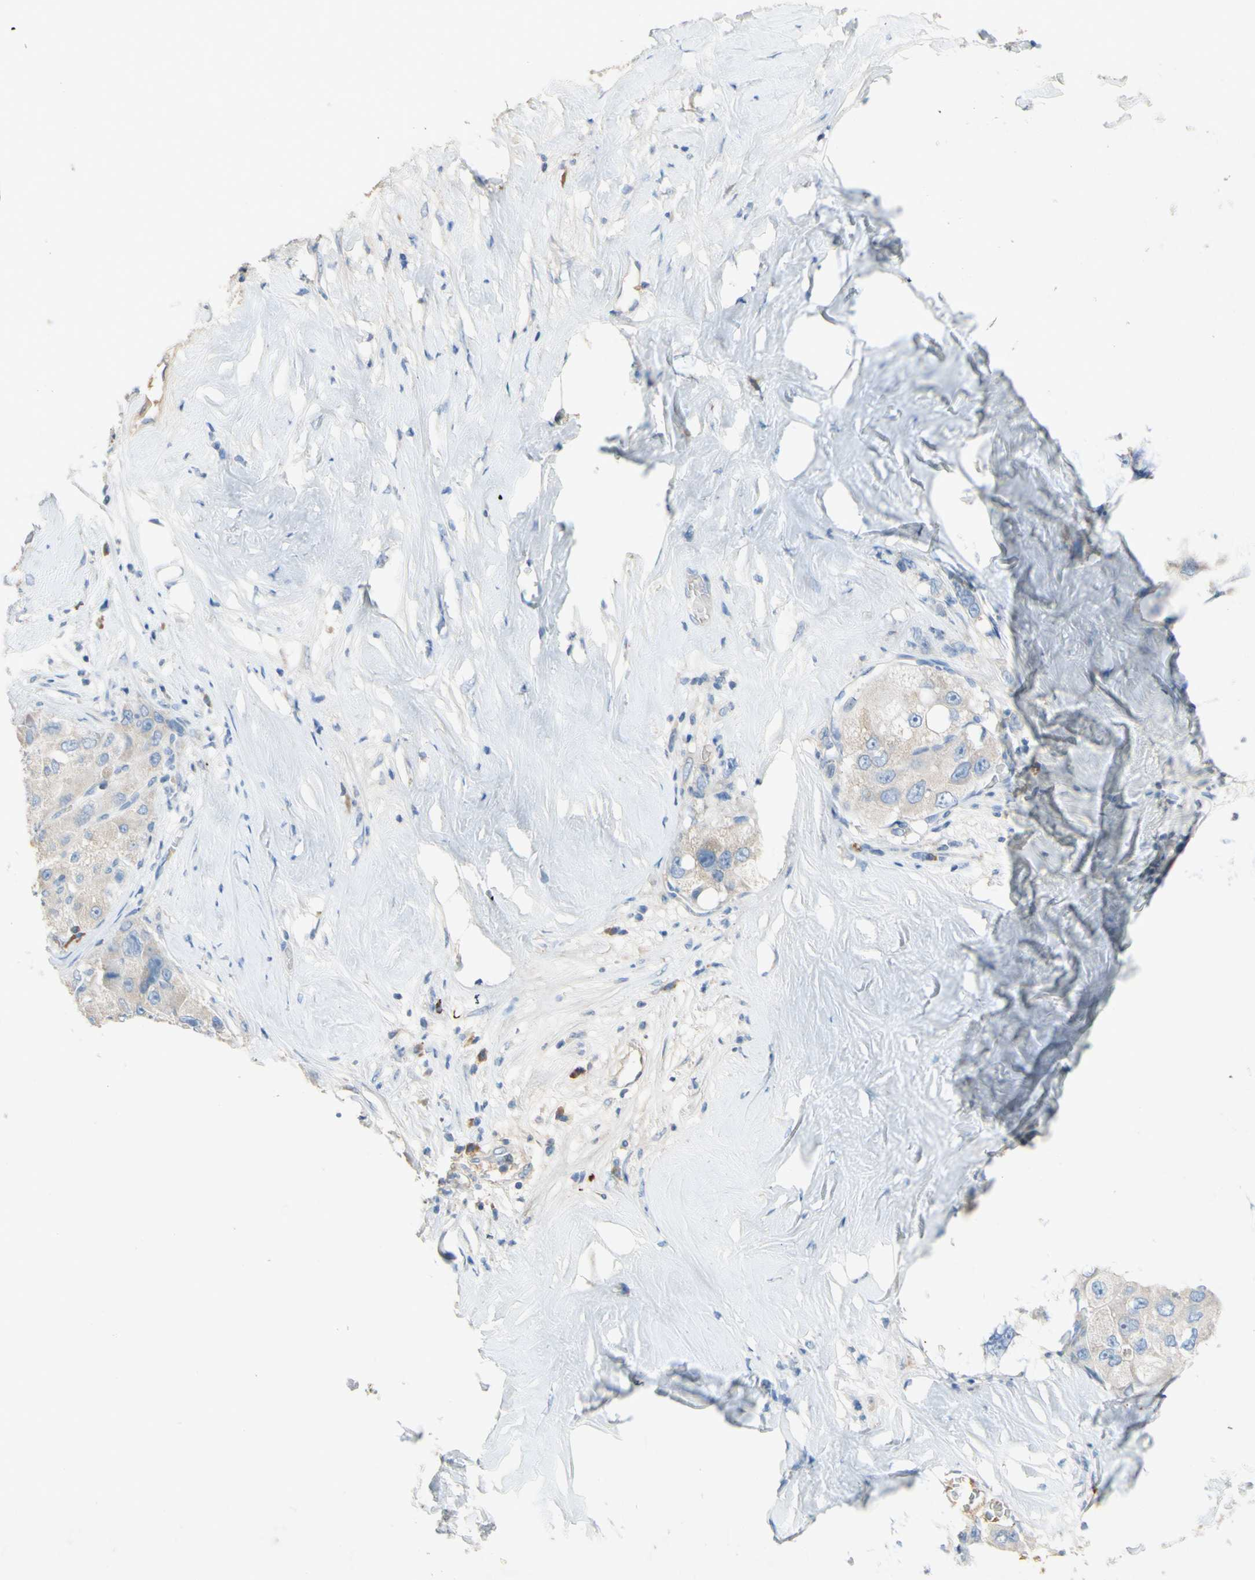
{"staining": {"intensity": "weak", "quantity": ">75%", "location": "cytoplasmic/membranous"}, "tissue": "liver cancer", "cell_type": "Tumor cells", "image_type": "cancer", "snomed": [{"axis": "morphology", "description": "Carcinoma, Hepatocellular, NOS"}, {"axis": "topography", "description": "Liver"}], "caption": "DAB (3,3'-diaminobenzidine) immunohistochemical staining of hepatocellular carcinoma (liver) demonstrates weak cytoplasmic/membranous protein positivity in about >75% of tumor cells.", "gene": "PACSIN1", "patient": {"sex": "male", "age": 80}}